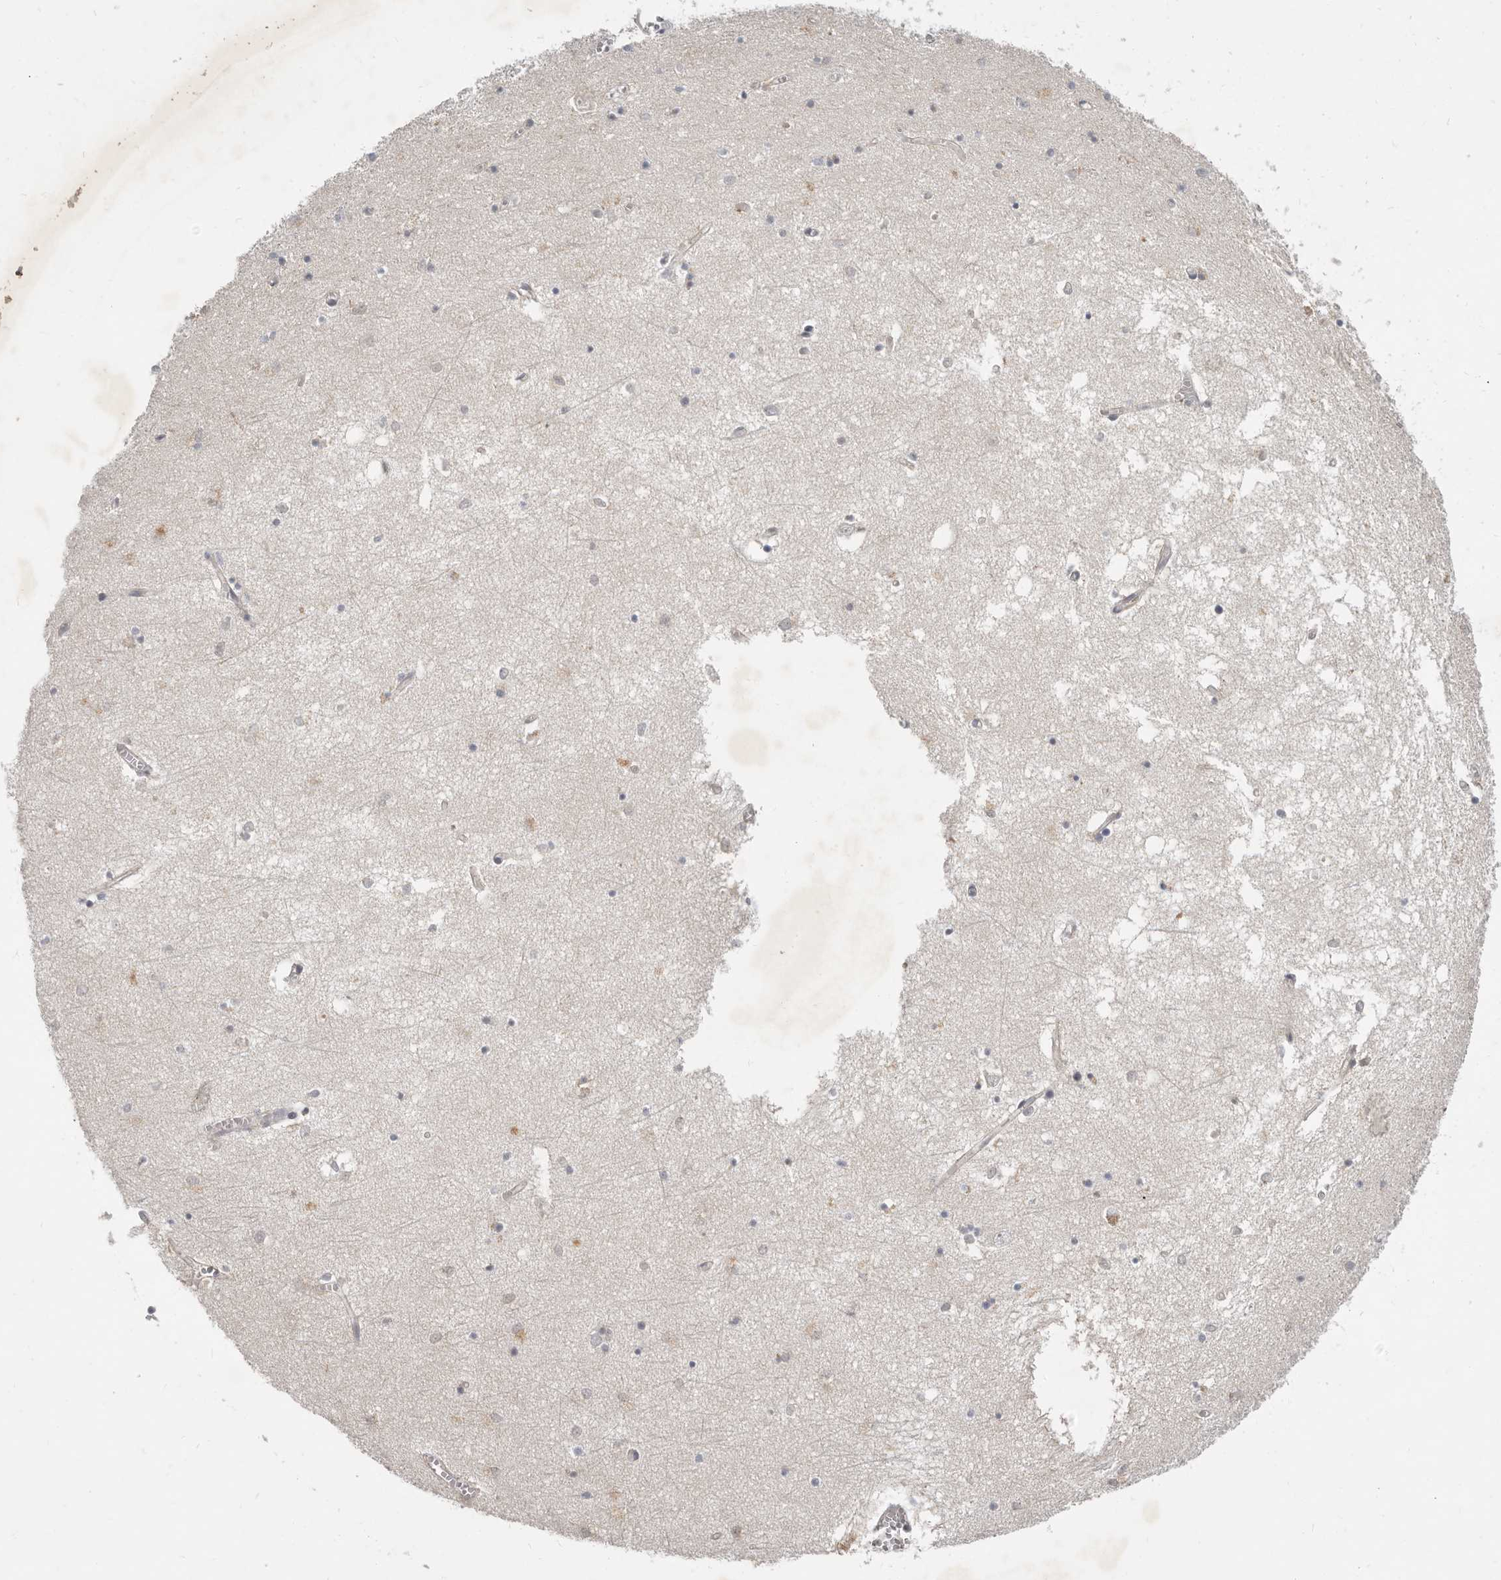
{"staining": {"intensity": "negative", "quantity": "none", "location": "none"}, "tissue": "hippocampus", "cell_type": "Glial cells", "image_type": "normal", "snomed": [{"axis": "morphology", "description": "Normal tissue, NOS"}, {"axis": "topography", "description": "Hippocampus"}], "caption": "Immunohistochemistry (IHC) histopathology image of normal human hippocampus stained for a protein (brown), which reveals no expression in glial cells. (DAB immunohistochemistry (IHC) visualized using brightfield microscopy, high magnification).", "gene": "MICALL2", "patient": {"sex": "male", "age": 70}}